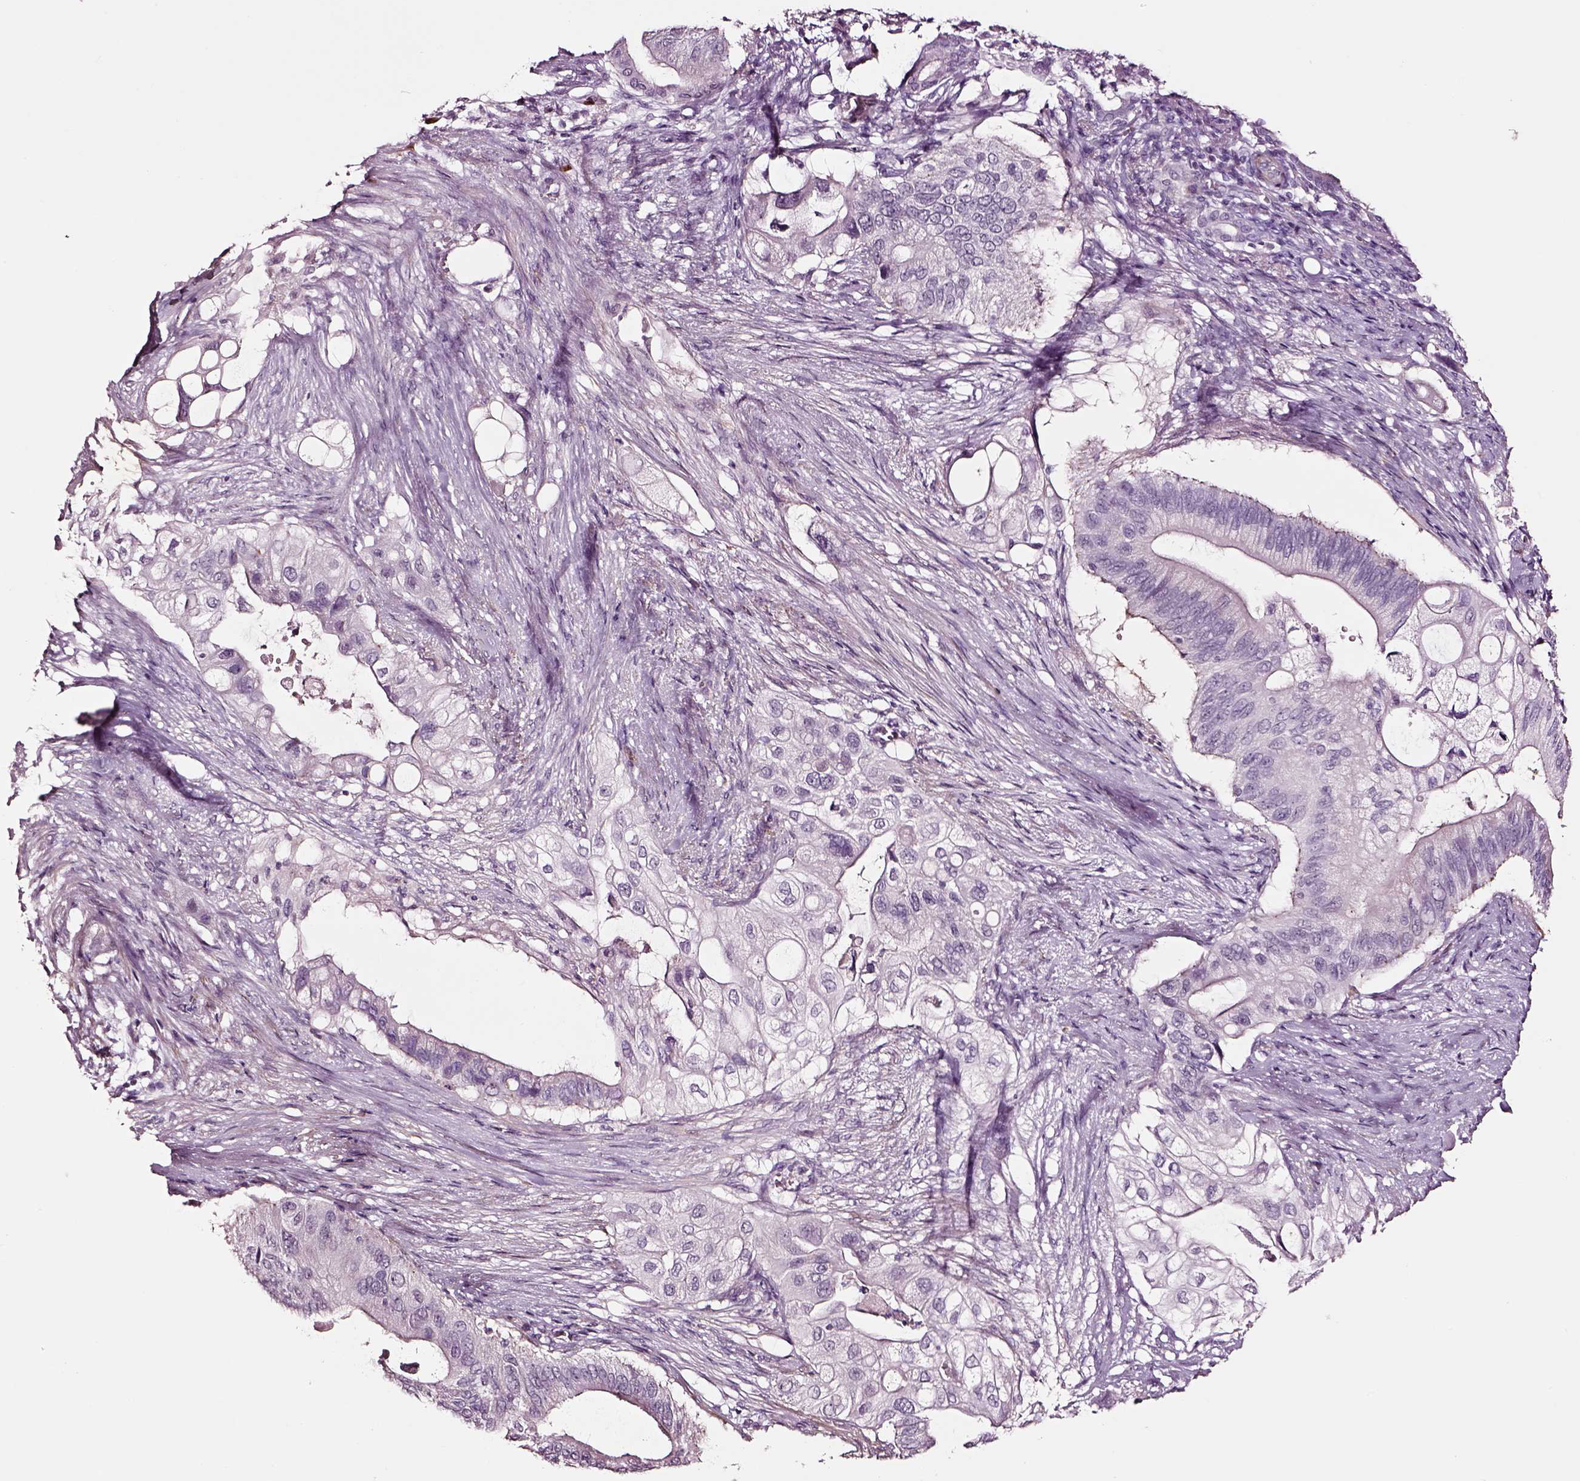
{"staining": {"intensity": "negative", "quantity": "none", "location": "none"}, "tissue": "pancreatic cancer", "cell_type": "Tumor cells", "image_type": "cancer", "snomed": [{"axis": "morphology", "description": "Adenocarcinoma, NOS"}, {"axis": "topography", "description": "Pancreas"}], "caption": "The IHC photomicrograph has no significant expression in tumor cells of pancreatic adenocarcinoma tissue.", "gene": "SOX10", "patient": {"sex": "female", "age": 72}}